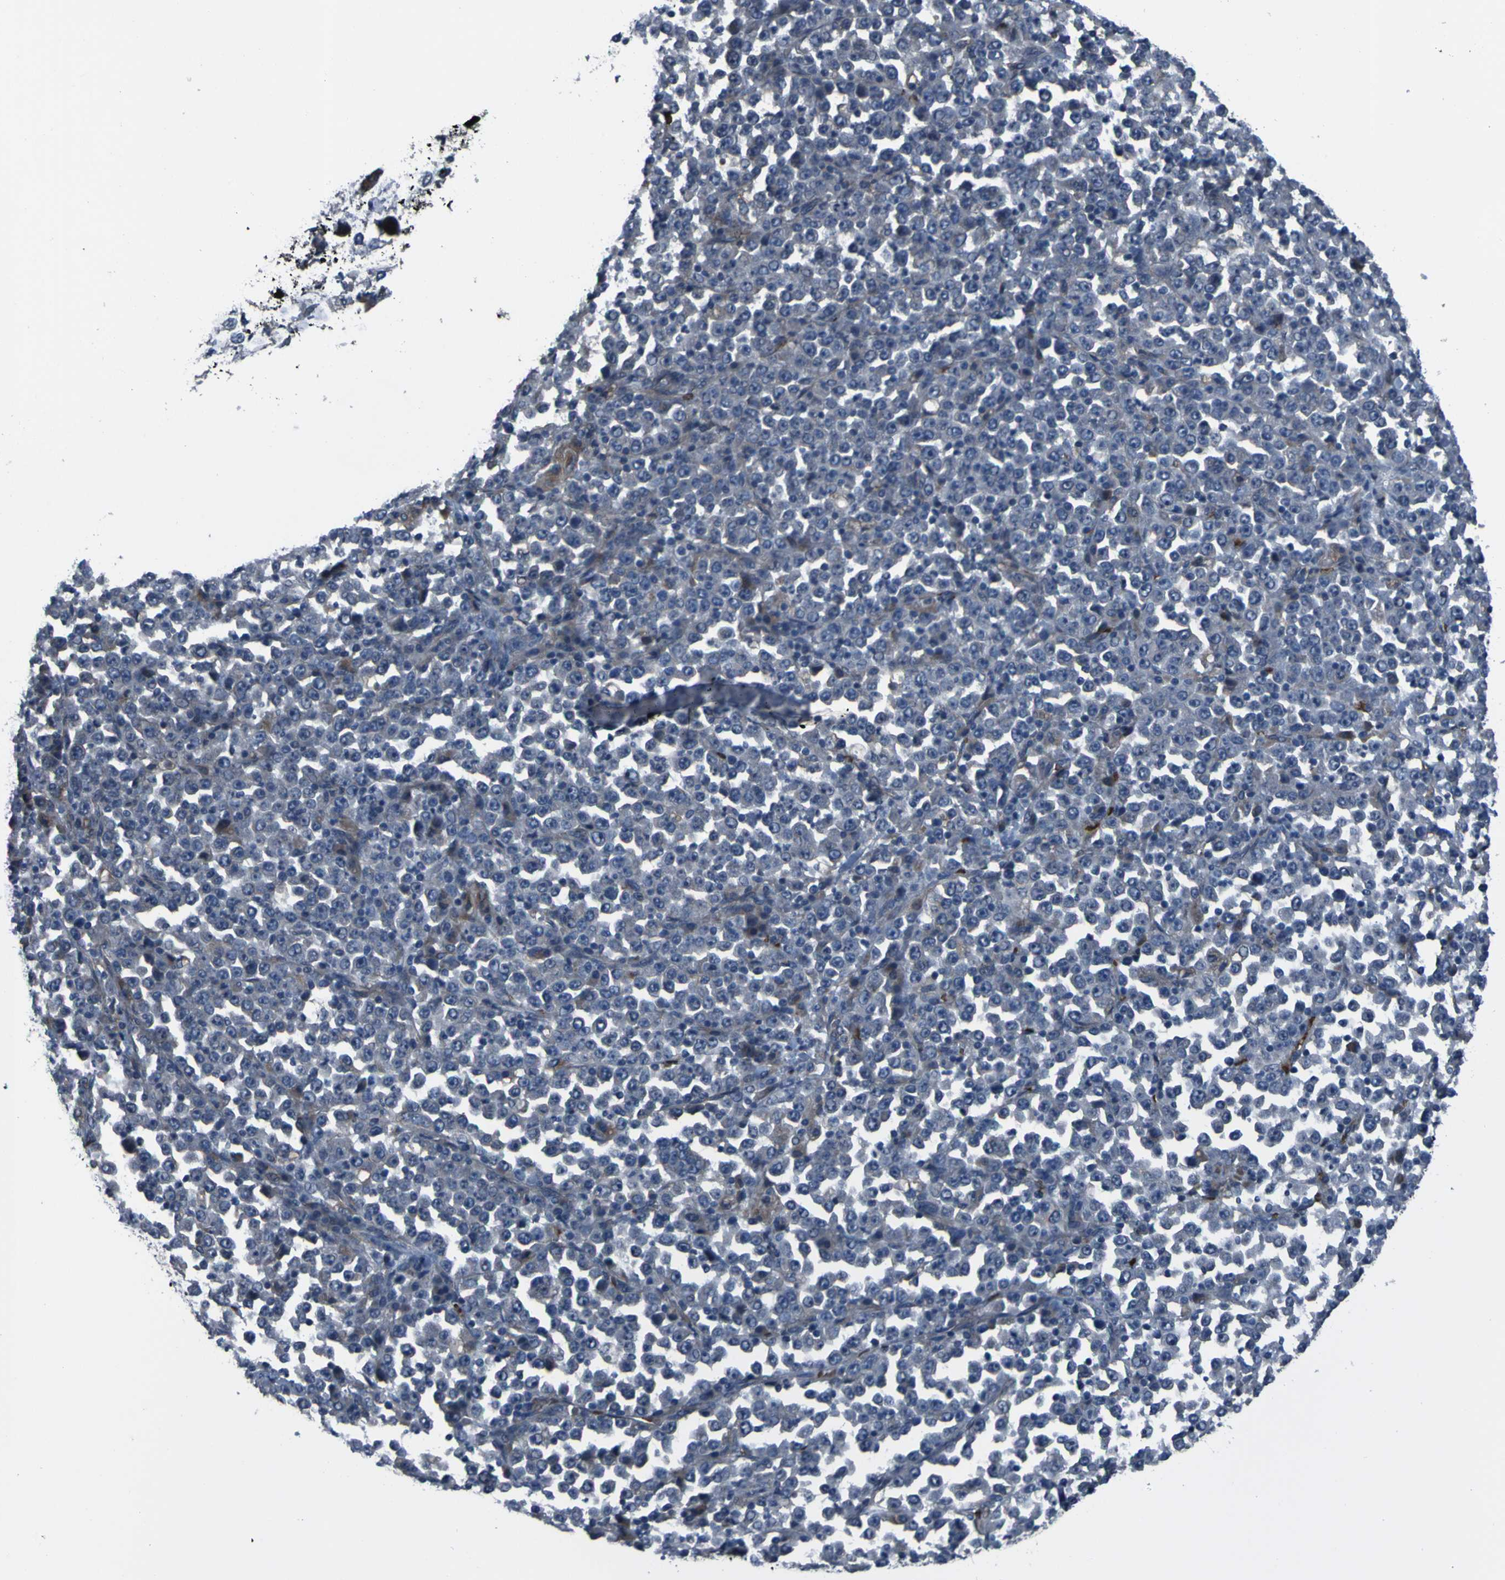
{"staining": {"intensity": "negative", "quantity": "none", "location": "none"}, "tissue": "stomach cancer", "cell_type": "Tumor cells", "image_type": "cancer", "snomed": [{"axis": "morphology", "description": "Normal tissue, NOS"}, {"axis": "morphology", "description": "Adenocarcinoma, NOS"}, {"axis": "topography", "description": "Stomach, upper"}, {"axis": "topography", "description": "Stomach"}], "caption": "Tumor cells are negative for protein expression in human stomach adenocarcinoma. (Immunohistochemistry, brightfield microscopy, high magnification).", "gene": "GRAMD1A", "patient": {"sex": "male", "age": 59}}